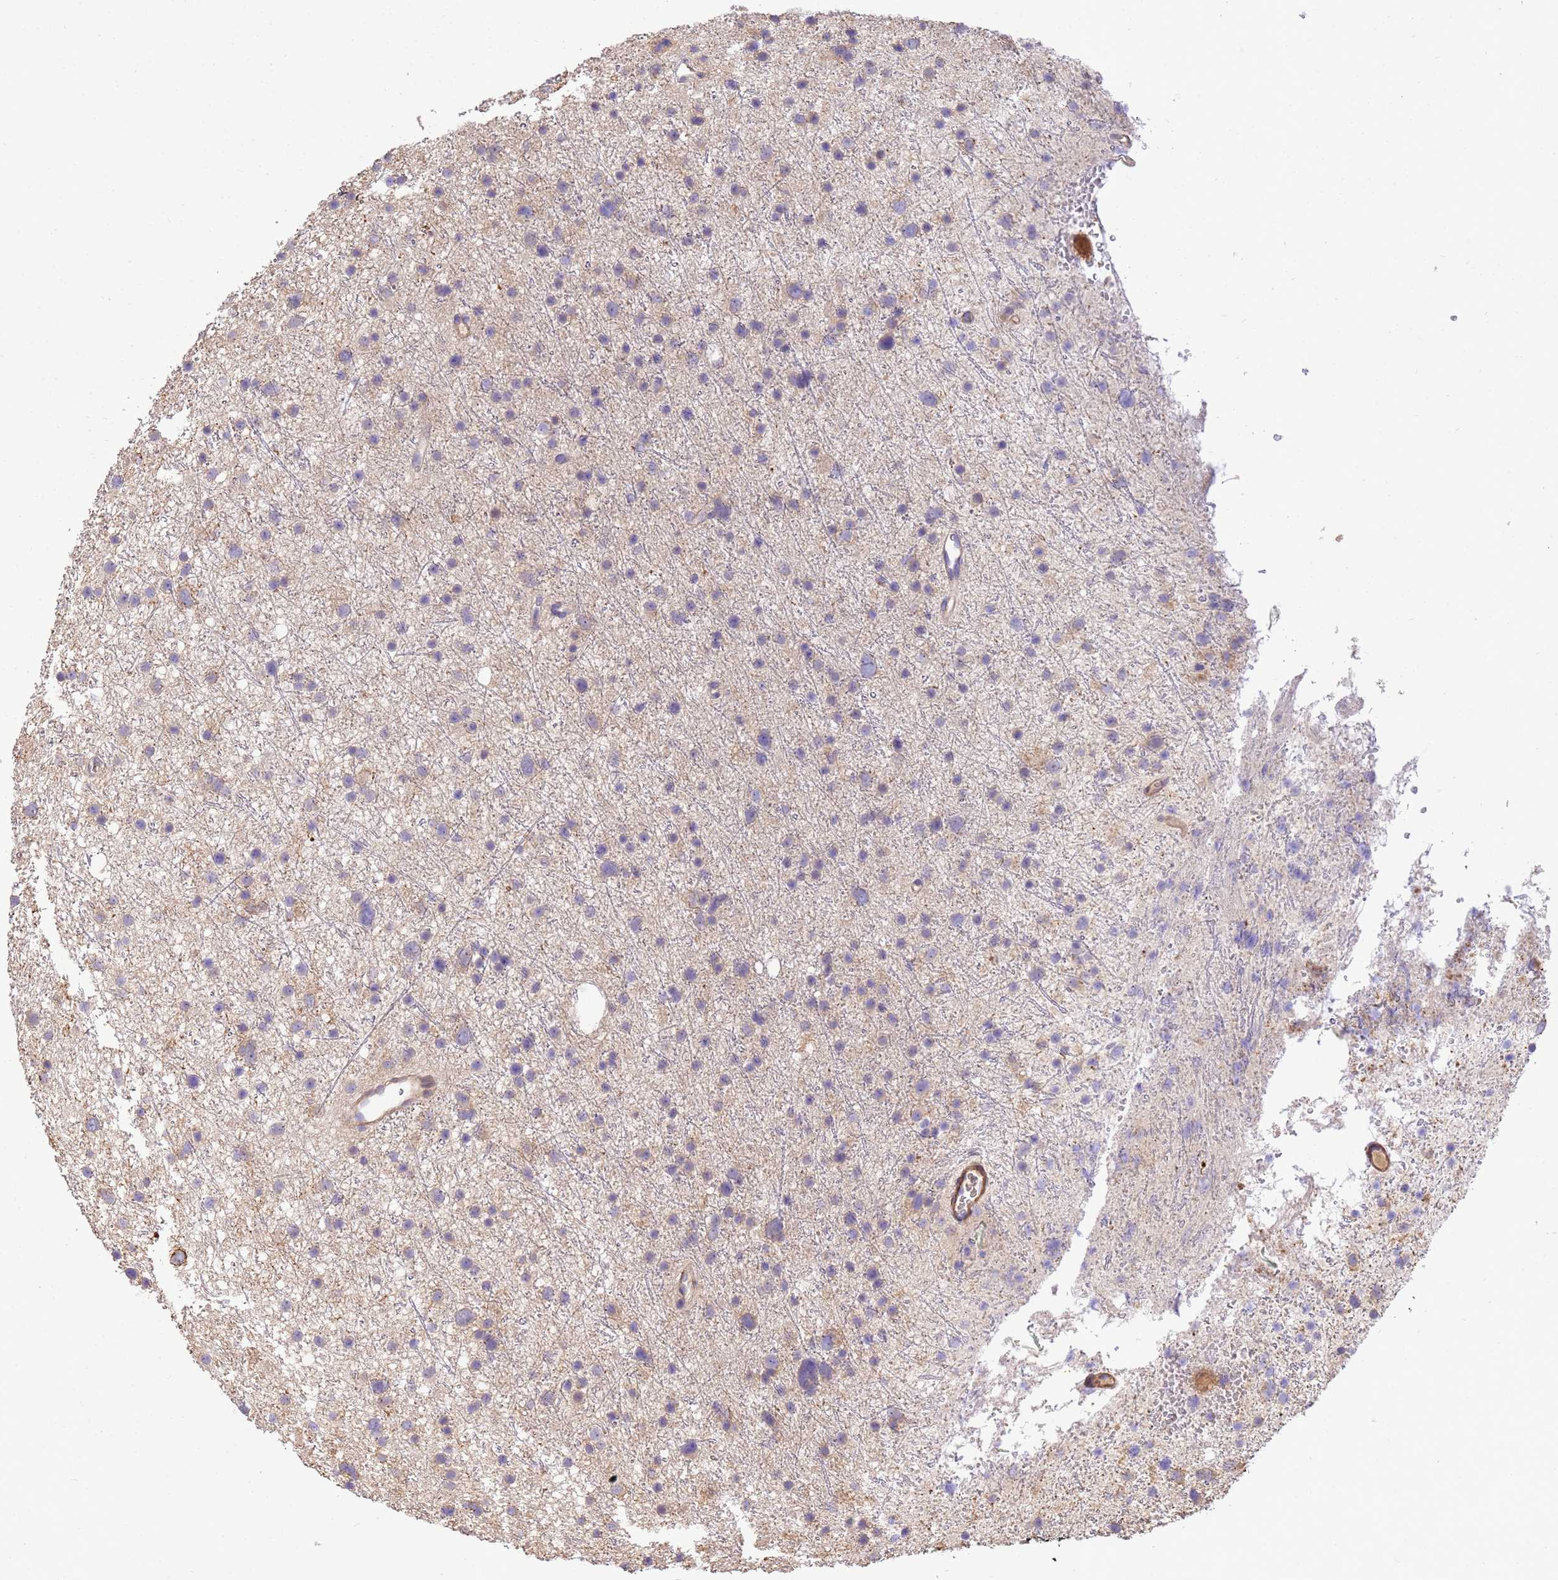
{"staining": {"intensity": "weak", "quantity": "<25%", "location": "cytoplasmic/membranous"}, "tissue": "glioma", "cell_type": "Tumor cells", "image_type": "cancer", "snomed": [{"axis": "morphology", "description": "Glioma, malignant, Low grade"}, {"axis": "topography", "description": "Cerebral cortex"}], "caption": "This is an IHC photomicrograph of malignant glioma (low-grade). There is no expression in tumor cells.", "gene": "WDR64", "patient": {"sex": "female", "age": 39}}